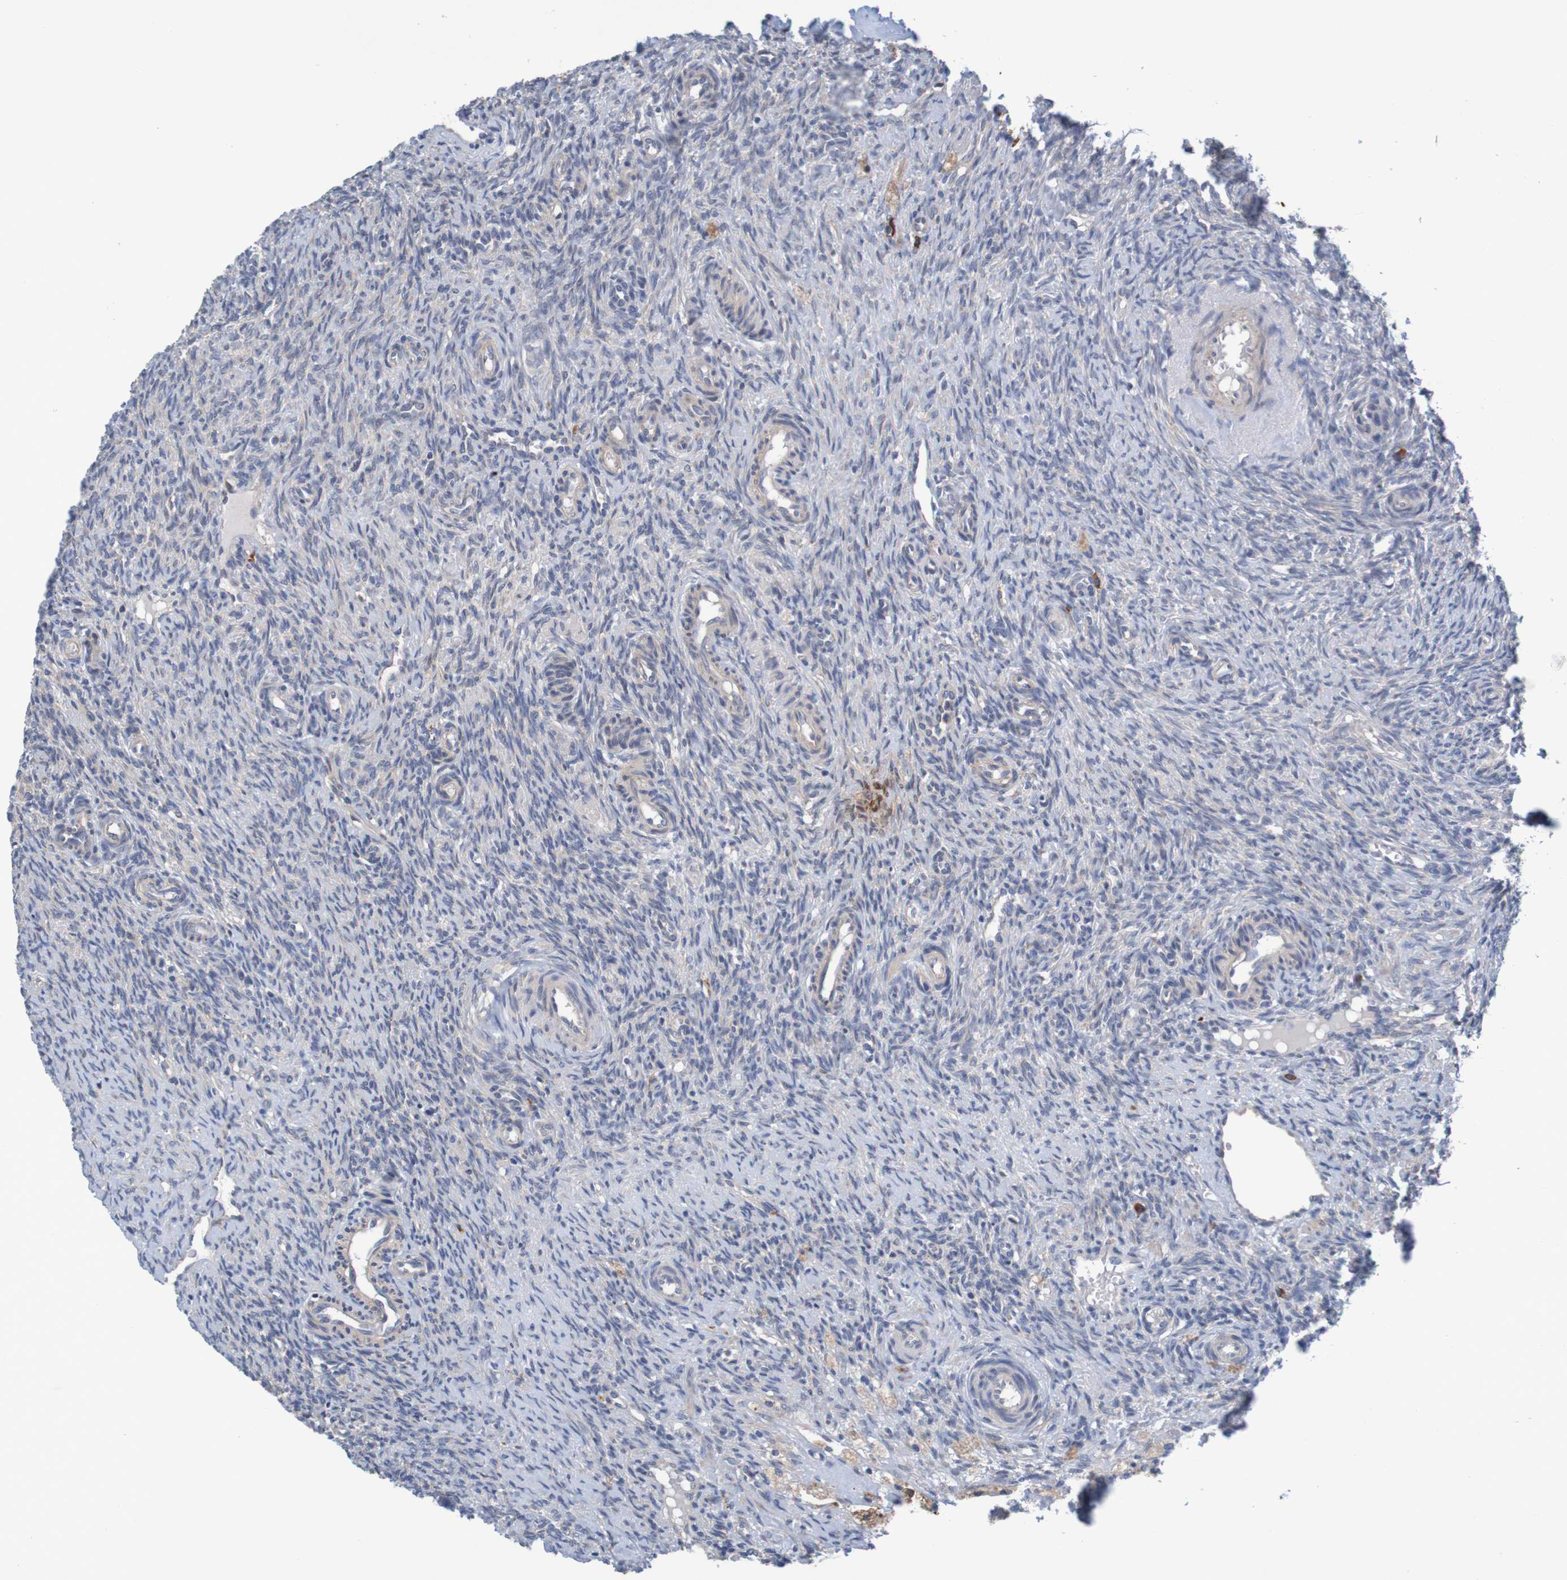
{"staining": {"intensity": "weak", "quantity": "25%-75%", "location": "cytoplasmic/membranous"}, "tissue": "ovary", "cell_type": "Ovarian stroma cells", "image_type": "normal", "snomed": [{"axis": "morphology", "description": "Normal tissue, NOS"}, {"axis": "topography", "description": "Ovary"}], "caption": "This histopathology image shows benign ovary stained with immunohistochemistry to label a protein in brown. The cytoplasmic/membranous of ovarian stroma cells show weak positivity for the protein. Nuclei are counter-stained blue.", "gene": "CLDN18", "patient": {"sex": "female", "age": 41}}